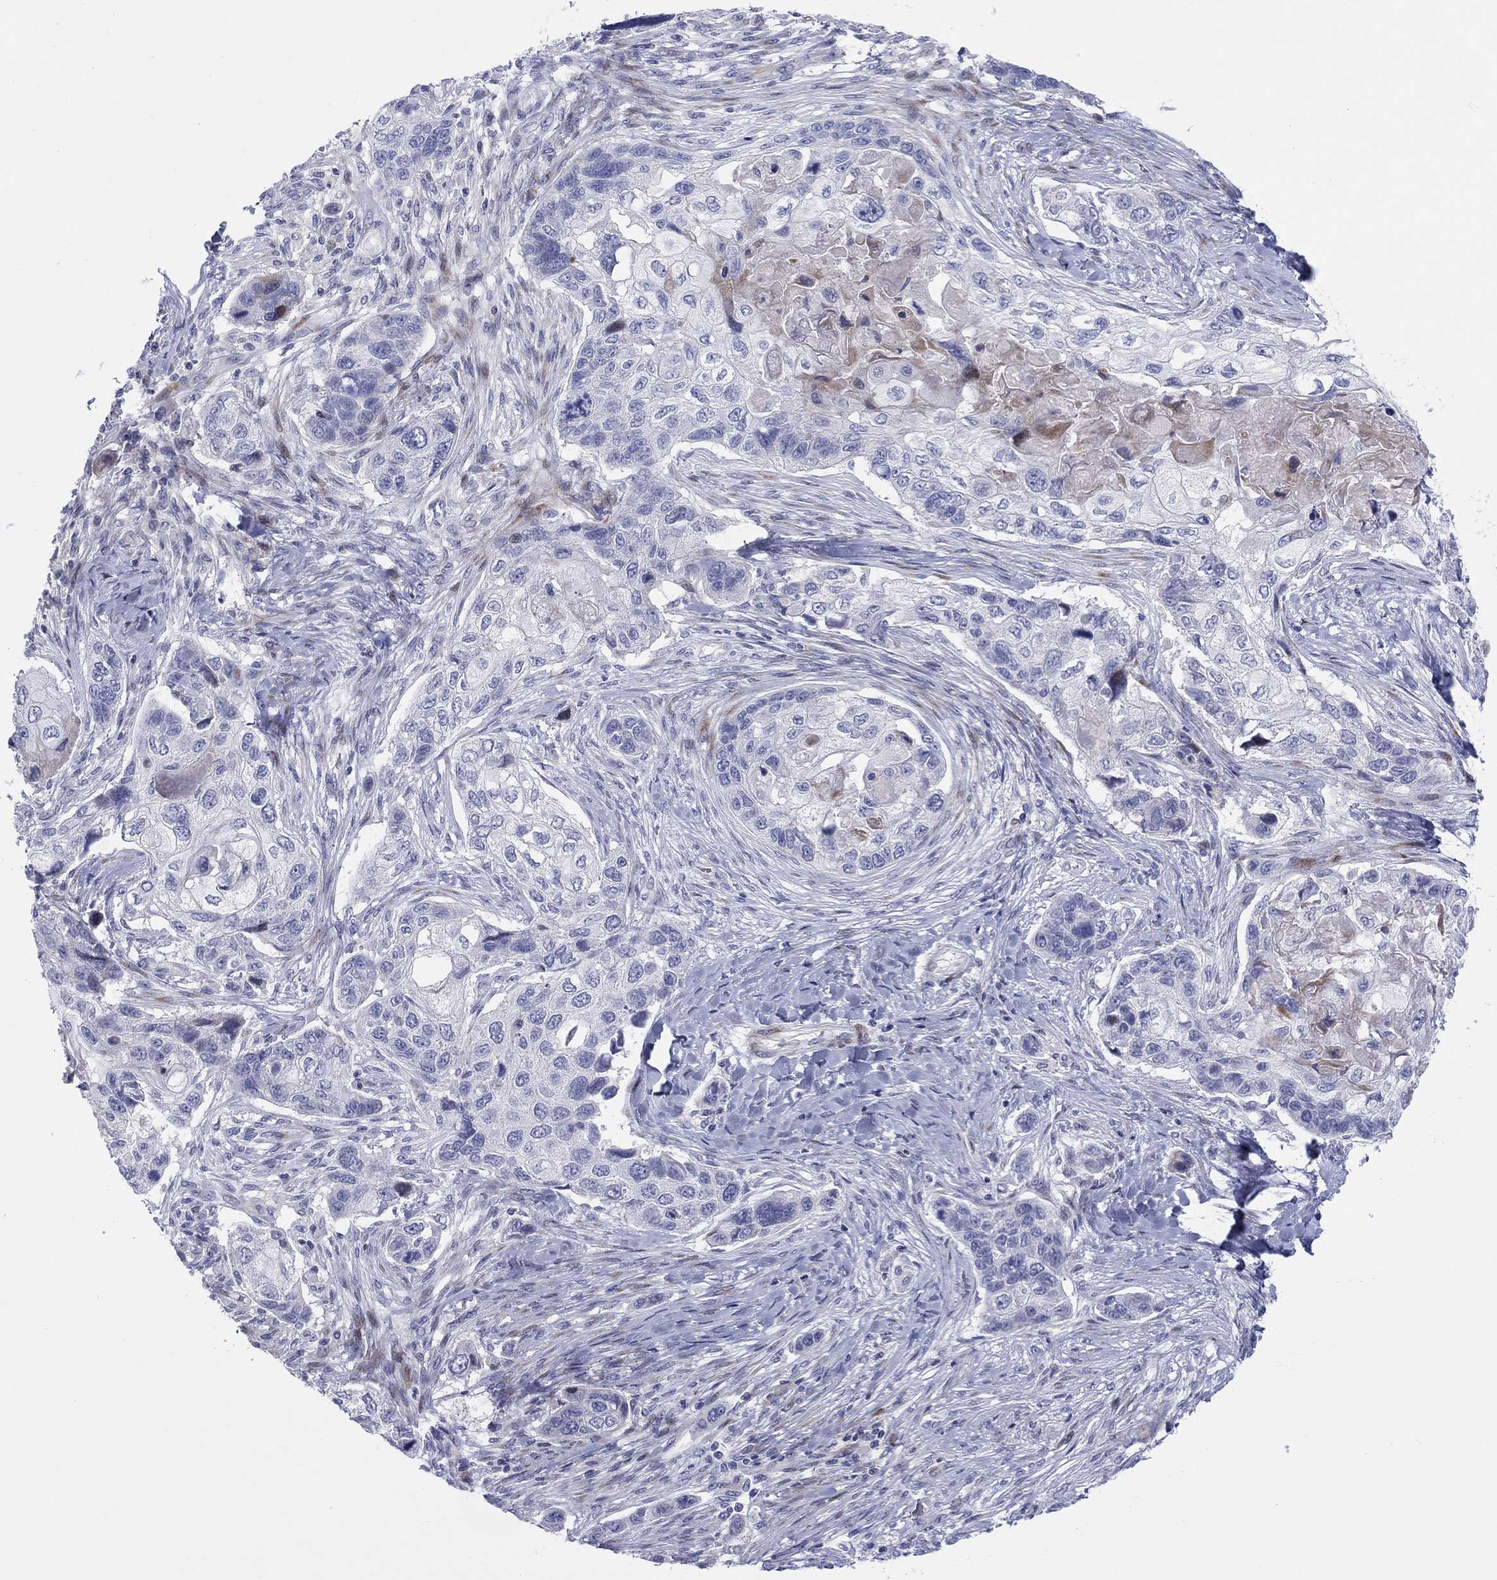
{"staining": {"intensity": "negative", "quantity": "none", "location": "none"}, "tissue": "lung cancer", "cell_type": "Tumor cells", "image_type": "cancer", "snomed": [{"axis": "morphology", "description": "Normal tissue, NOS"}, {"axis": "morphology", "description": "Squamous cell carcinoma, NOS"}, {"axis": "topography", "description": "Bronchus"}, {"axis": "topography", "description": "Lung"}], "caption": "Immunohistochemical staining of human squamous cell carcinoma (lung) shows no significant positivity in tumor cells.", "gene": "ARHGAP36", "patient": {"sex": "male", "age": 69}}